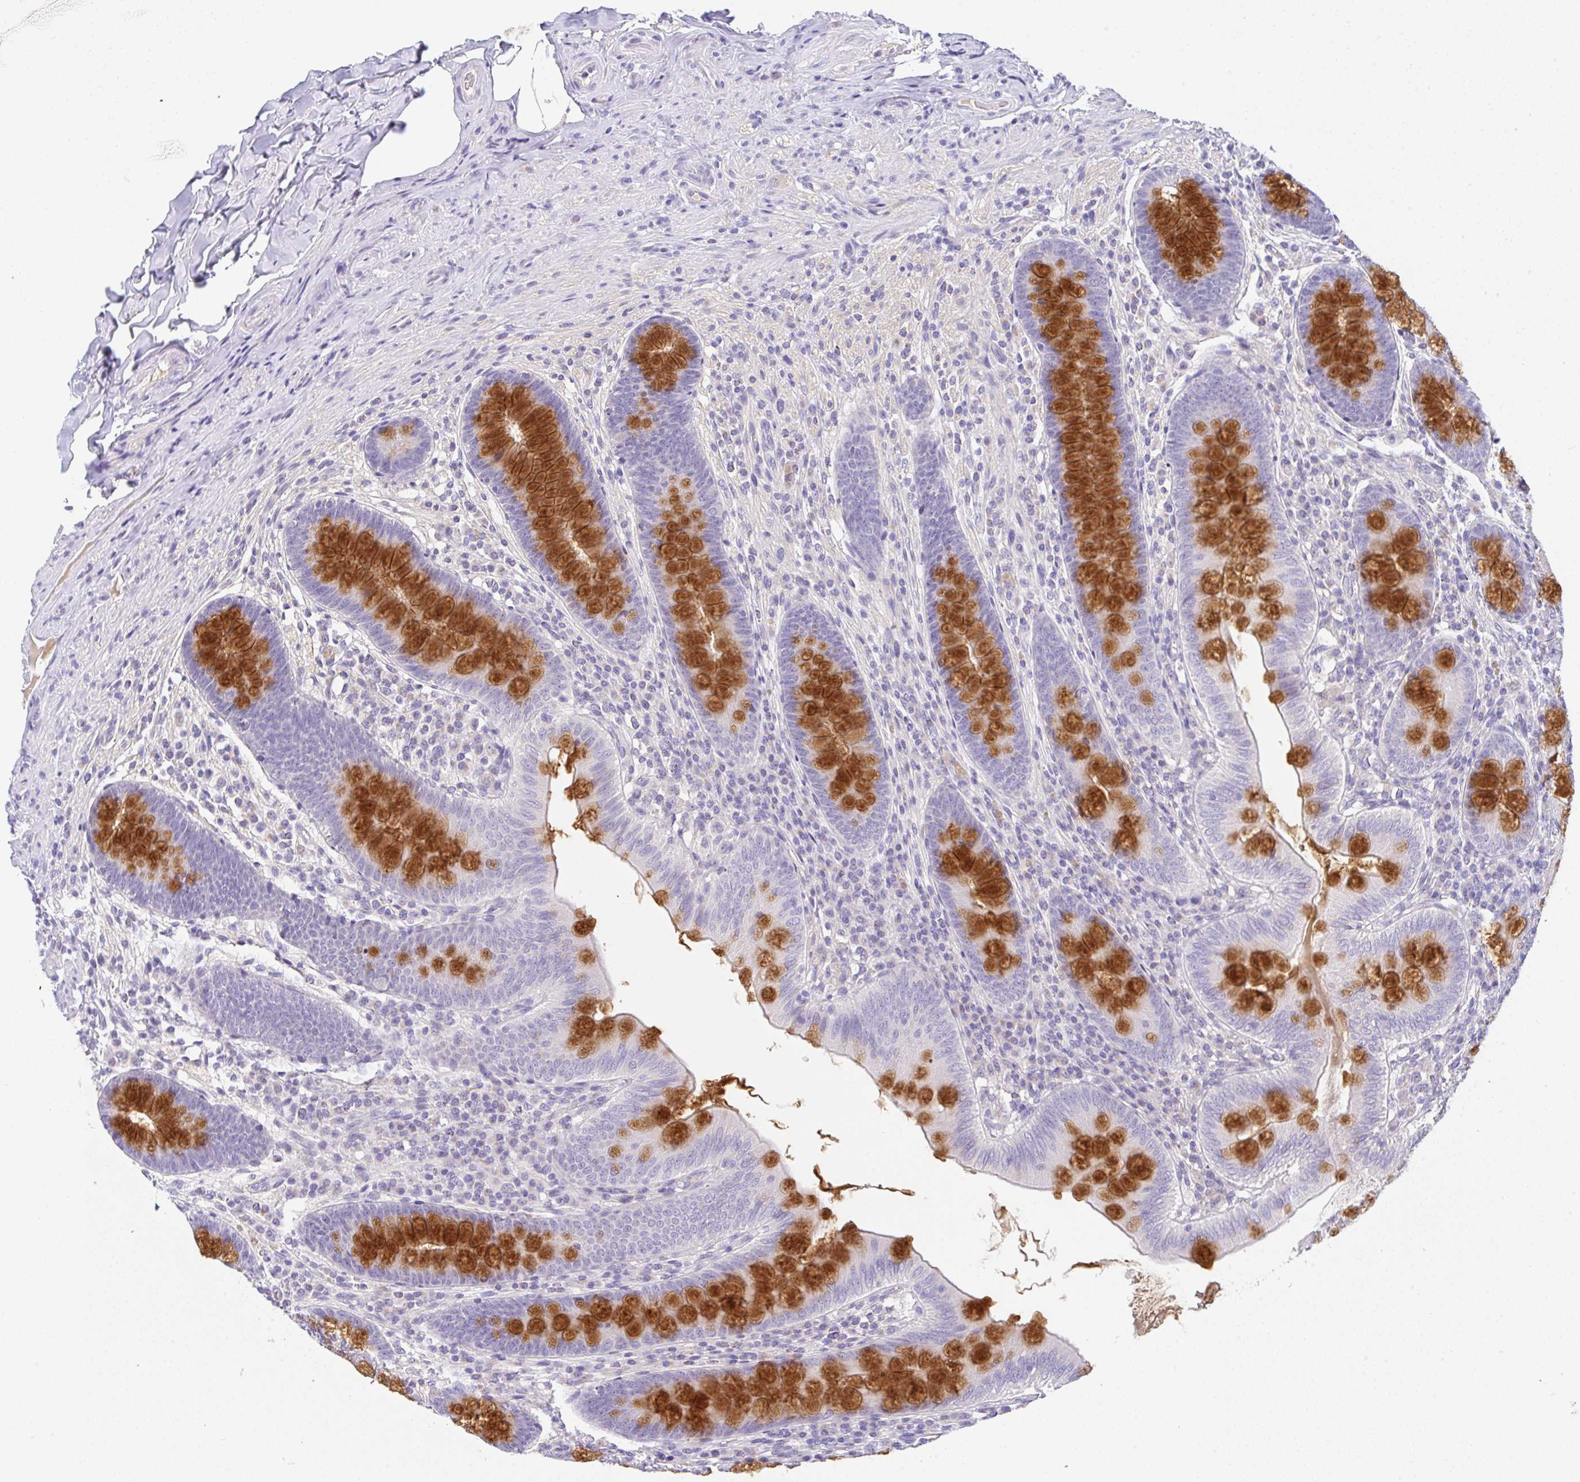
{"staining": {"intensity": "strong", "quantity": "25%-75%", "location": "cytoplasmic/membranous"}, "tissue": "appendix", "cell_type": "Glandular cells", "image_type": "normal", "snomed": [{"axis": "morphology", "description": "Normal tissue, NOS"}, {"axis": "topography", "description": "Appendix"}], "caption": "High-magnification brightfield microscopy of benign appendix stained with DAB (3,3'-diaminobenzidine) (brown) and counterstained with hematoxylin (blue). glandular cells exhibit strong cytoplasmic/membranous expression is identified in approximately25%-75% of cells. (Brightfield microscopy of DAB IHC at high magnification).", "gene": "SERPINE3", "patient": {"sex": "male", "age": 71}}